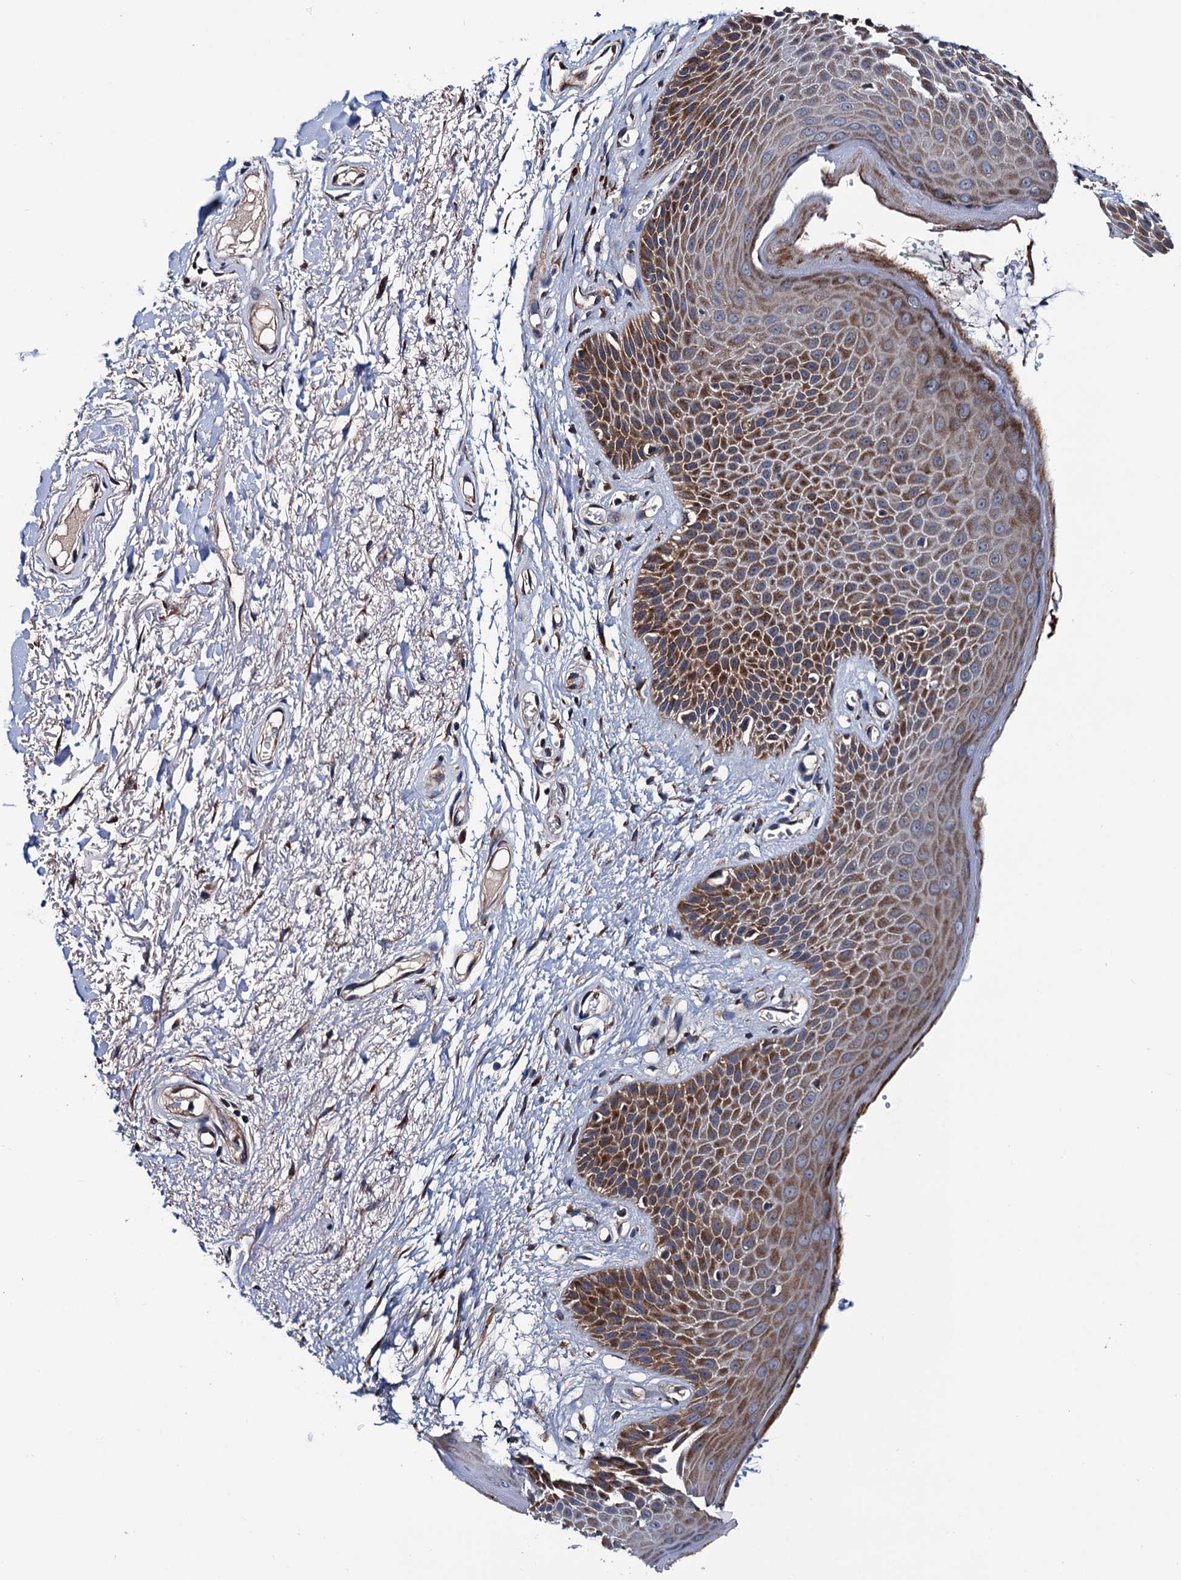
{"staining": {"intensity": "moderate", "quantity": "25%-75%", "location": "cytoplasmic/membranous"}, "tissue": "skin", "cell_type": "Epidermal cells", "image_type": "normal", "snomed": [{"axis": "morphology", "description": "Normal tissue, NOS"}, {"axis": "topography", "description": "Anal"}], "caption": "A brown stain labels moderate cytoplasmic/membranous positivity of a protein in epidermal cells of benign skin. Nuclei are stained in blue.", "gene": "TRMT112", "patient": {"sex": "male", "age": 74}}